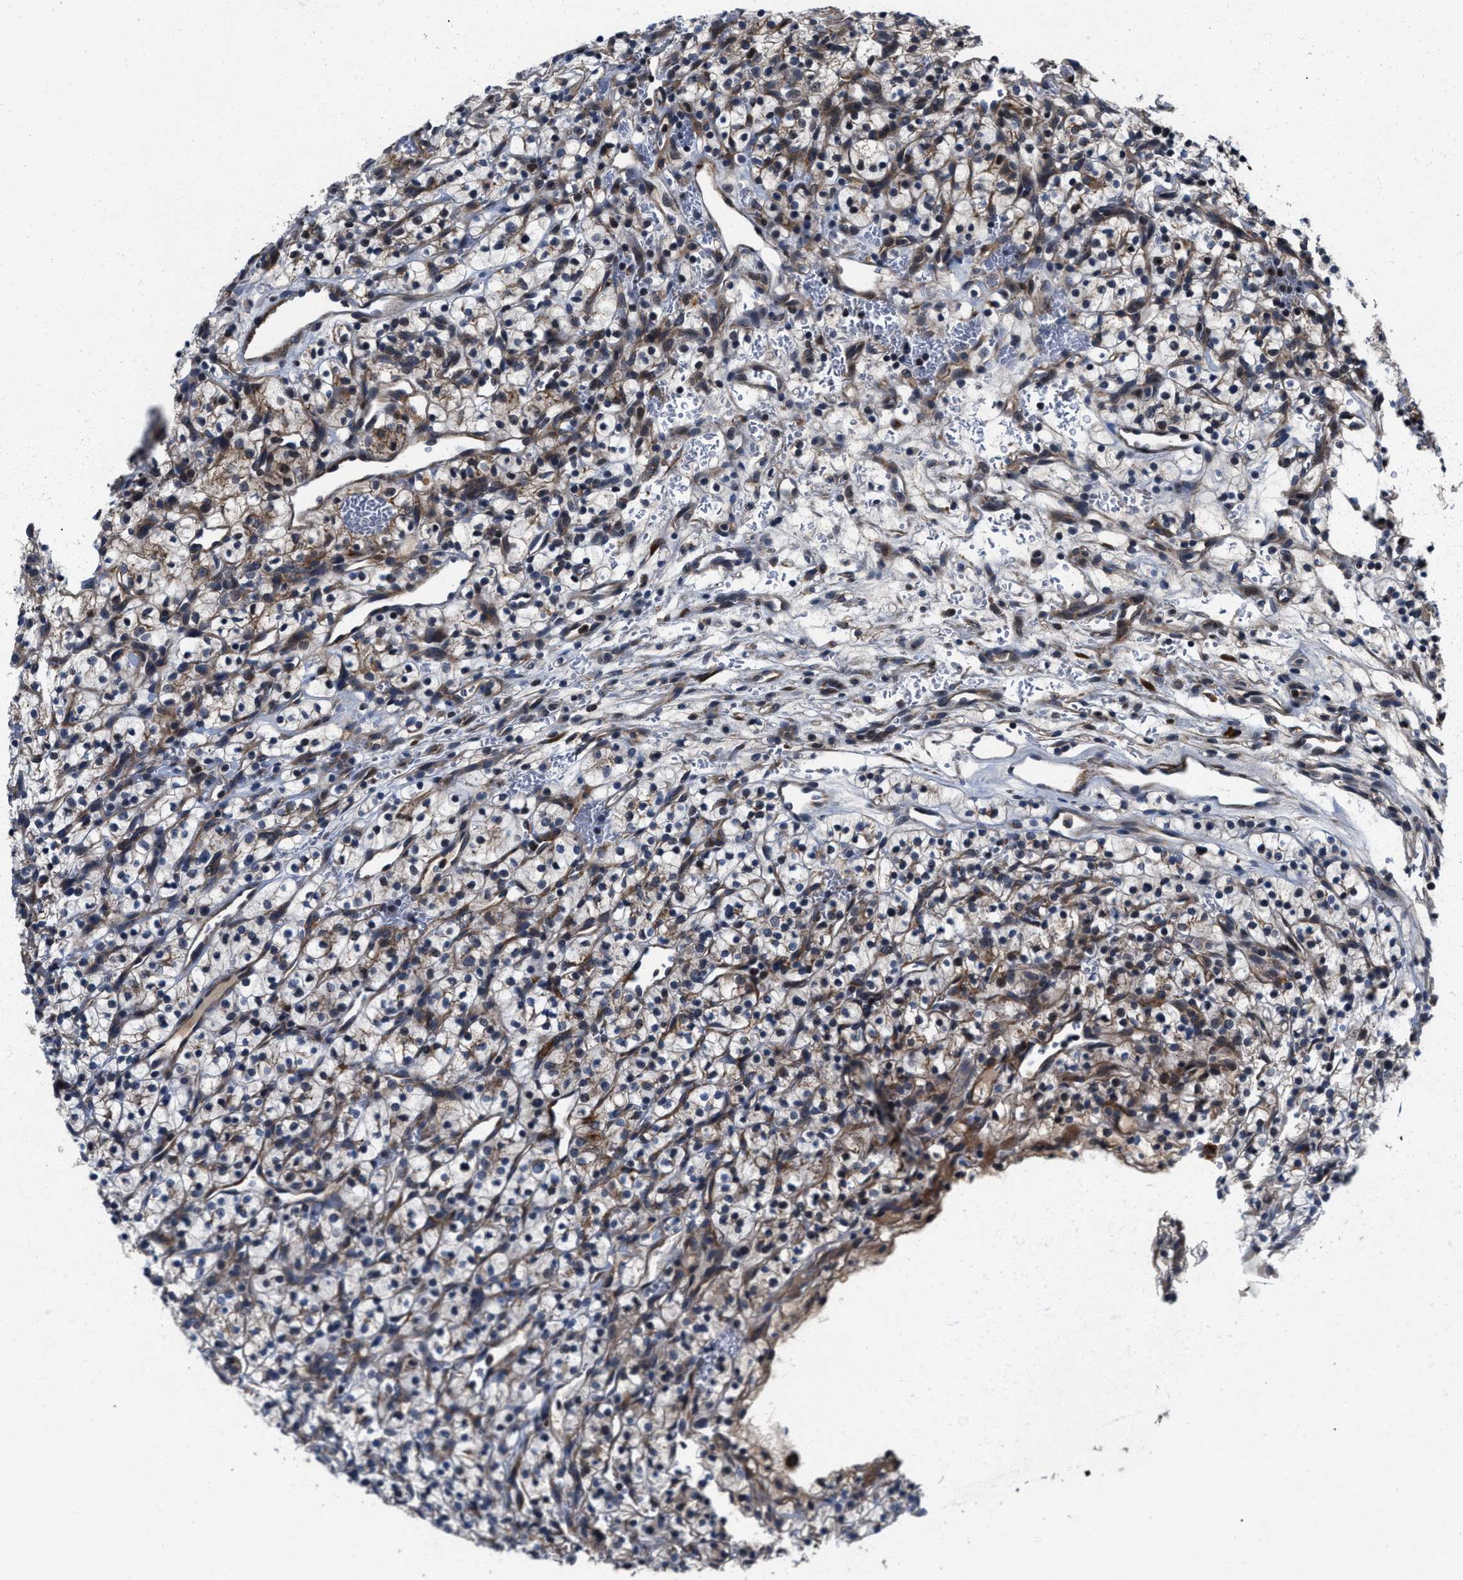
{"staining": {"intensity": "moderate", "quantity": "25%-75%", "location": "cytoplasmic/membranous,nuclear"}, "tissue": "renal cancer", "cell_type": "Tumor cells", "image_type": "cancer", "snomed": [{"axis": "morphology", "description": "Adenocarcinoma, NOS"}, {"axis": "topography", "description": "Kidney"}], "caption": "A brown stain highlights moderate cytoplasmic/membranous and nuclear staining of a protein in human renal cancer tumor cells.", "gene": "SLC12A2", "patient": {"sex": "female", "age": 57}}